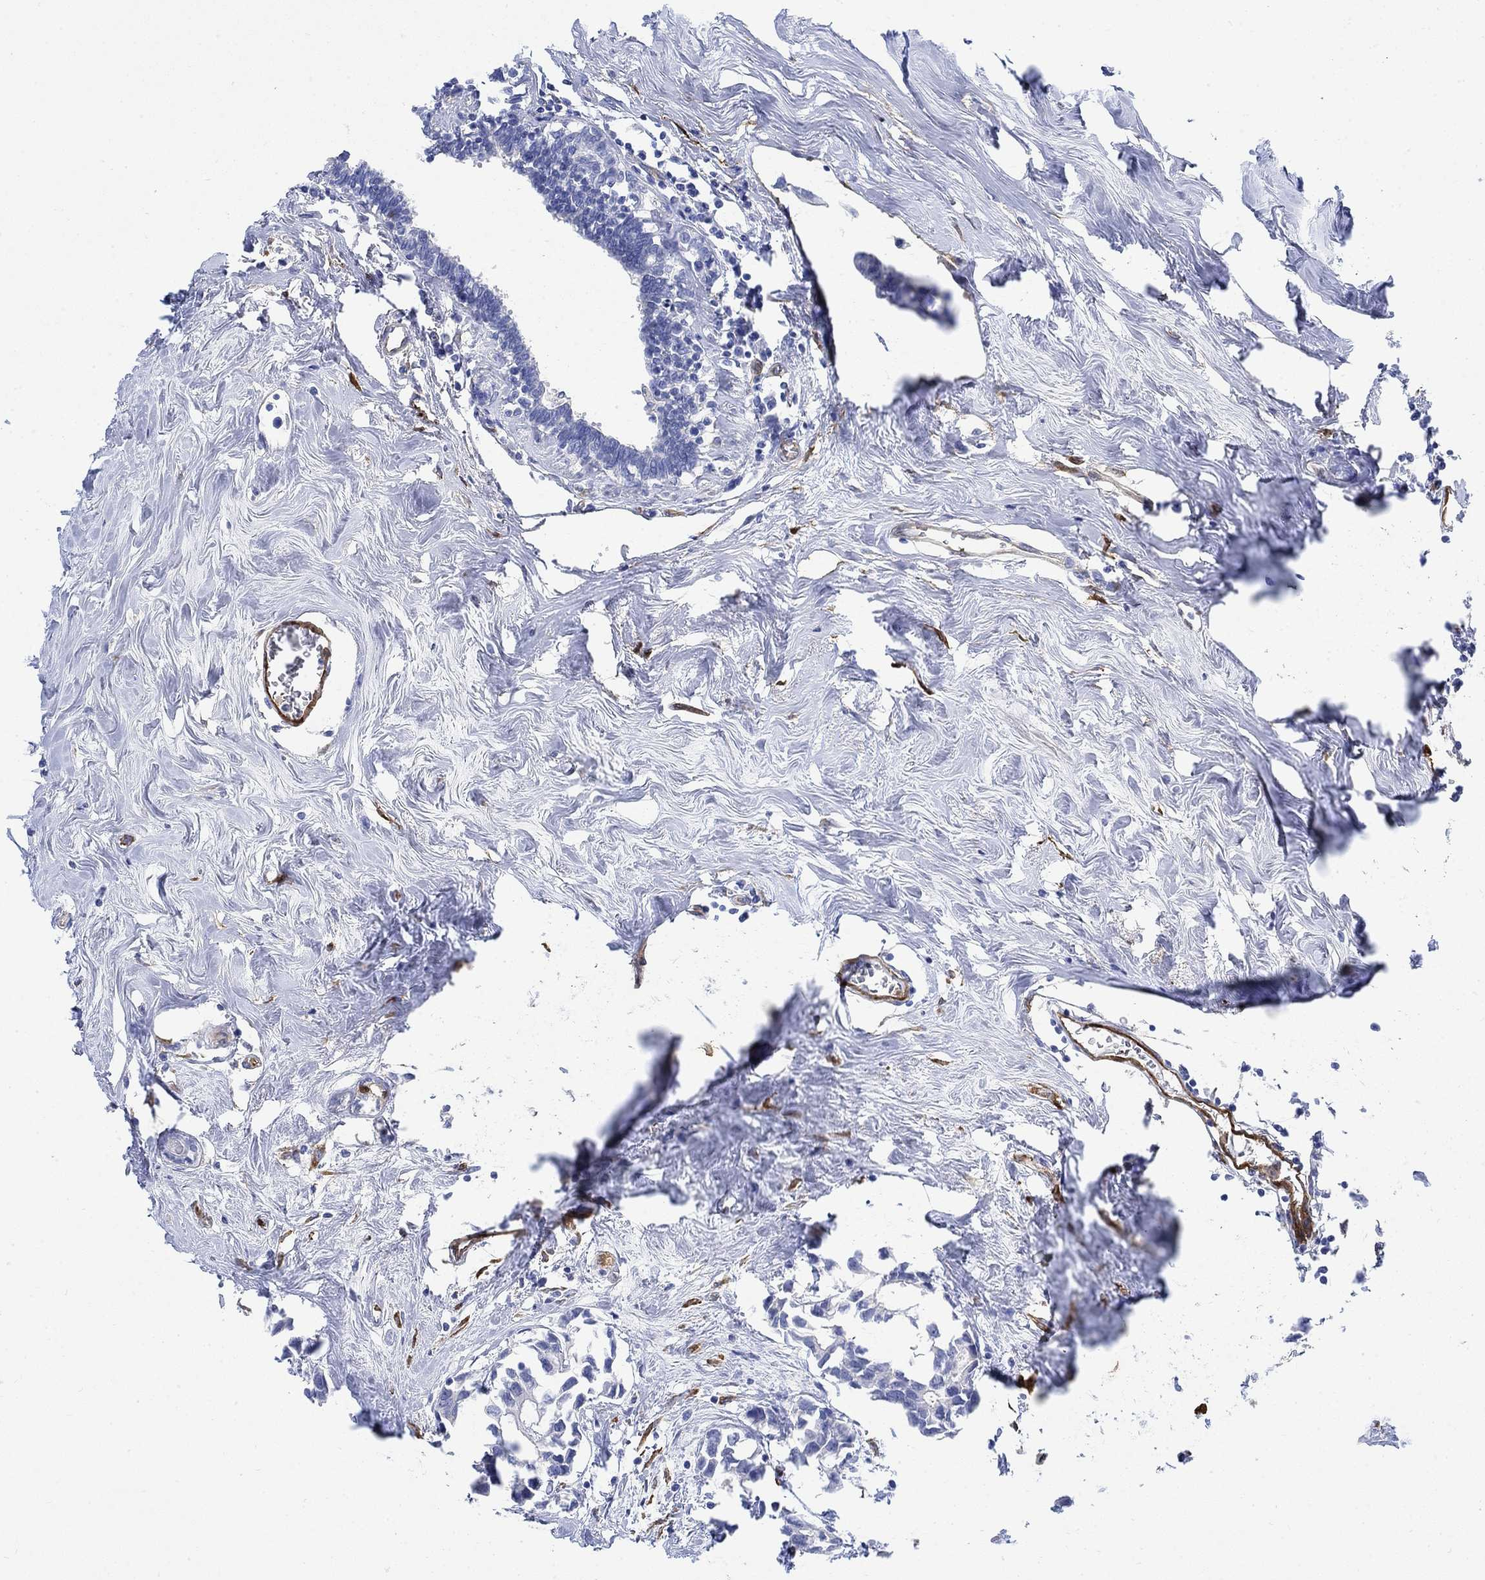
{"staining": {"intensity": "negative", "quantity": "none", "location": "none"}, "tissue": "breast cancer", "cell_type": "Tumor cells", "image_type": "cancer", "snomed": [{"axis": "morphology", "description": "Duct carcinoma"}, {"axis": "topography", "description": "Breast"}], "caption": "Tumor cells show no significant protein expression in breast infiltrating ductal carcinoma.", "gene": "TGM2", "patient": {"sex": "female", "age": 85}}